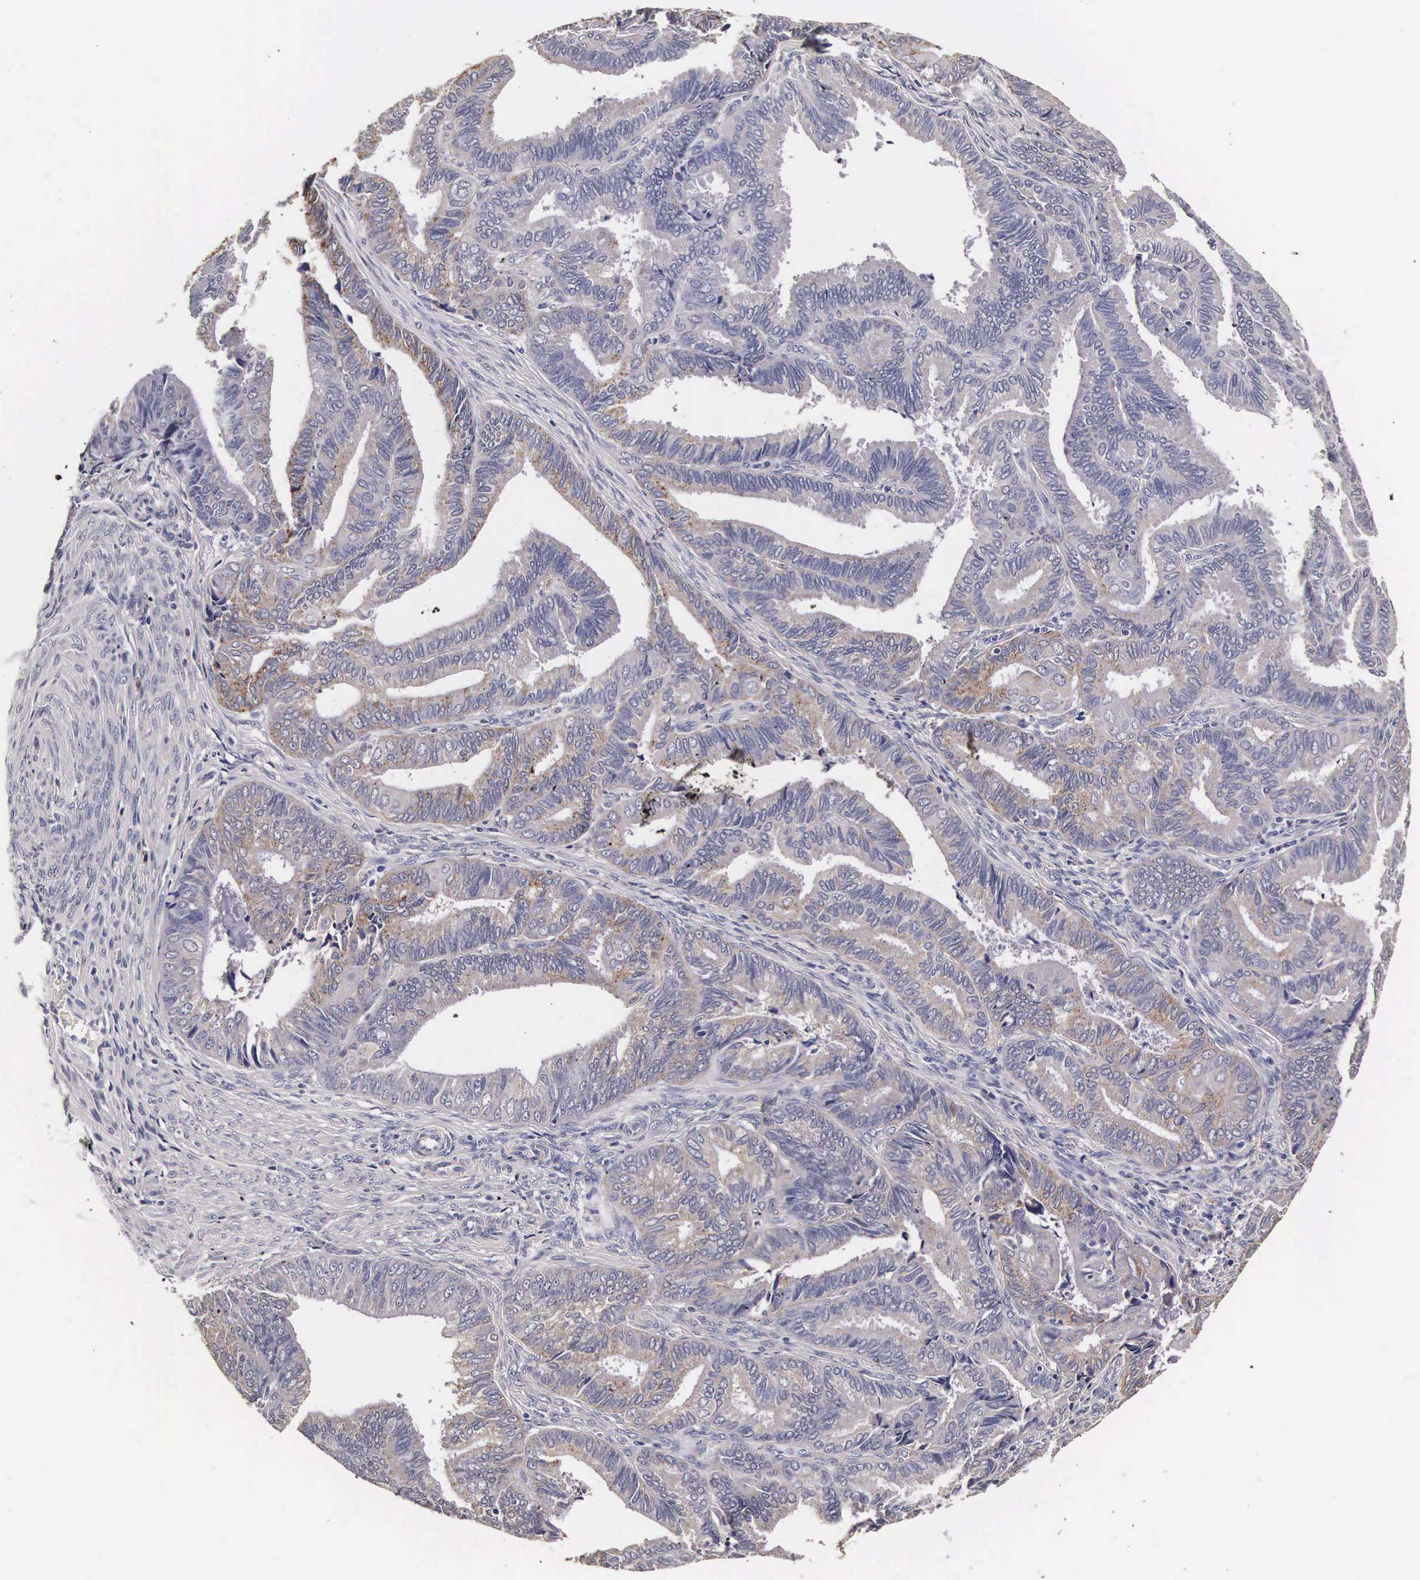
{"staining": {"intensity": "moderate", "quantity": "25%-75%", "location": "cytoplasmic/membranous"}, "tissue": "endometrial cancer", "cell_type": "Tumor cells", "image_type": "cancer", "snomed": [{"axis": "morphology", "description": "Adenocarcinoma, NOS"}, {"axis": "topography", "description": "Endometrium"}], "caption": "An immunohistochemistry photomicrograph of neoplastic tissue is shown. Protein staining in brown highlights moderate cytoplasmic/membranous positivity in adenocarcinoma (endometrial) within tumor cells.", "gene": "CTSB", "patient": {"sex": "female", "age": 63}}